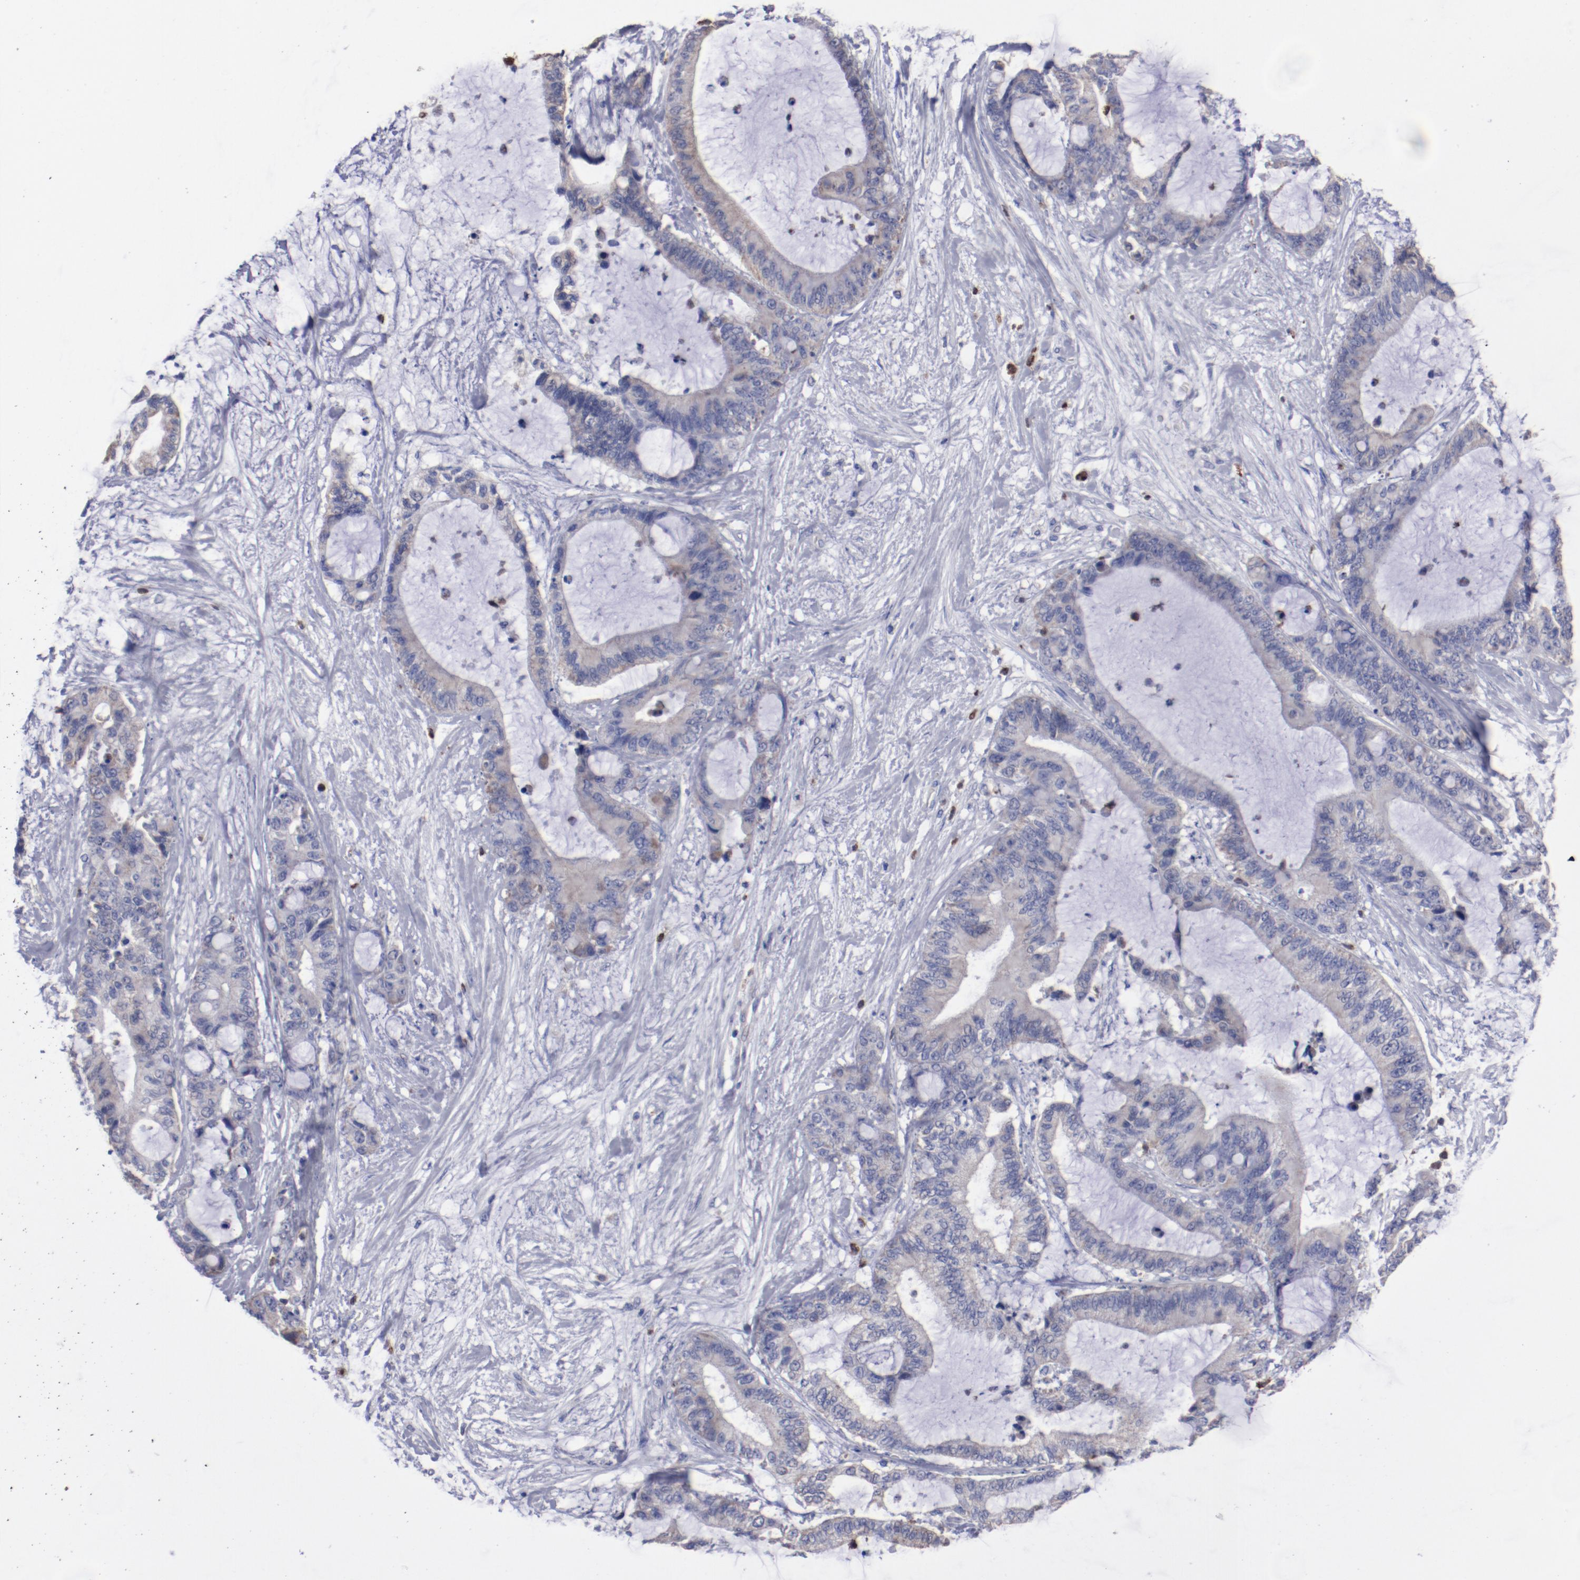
{"staining": {"intensity": "weak", "quantity": ">75%", "location": "cytoplasmic/membranous"}, "tissue": "liver cancer", "cell_type": "Tumor cells", "image_type": "cancer", "snomed": [{"axis": "morphology", "description": "Cholangiocarcinoma"}, {"axis": "topography", "description": "Liver"}], "caption": "Immunohistochemical staining of human liver cholangiocarcinoma demonstrates weak cytoplasmic/membranous protein positivity in approximately >75% of tumor cells.", "gene": "FGR", "patient": {"sex": "female", "age": 73}}